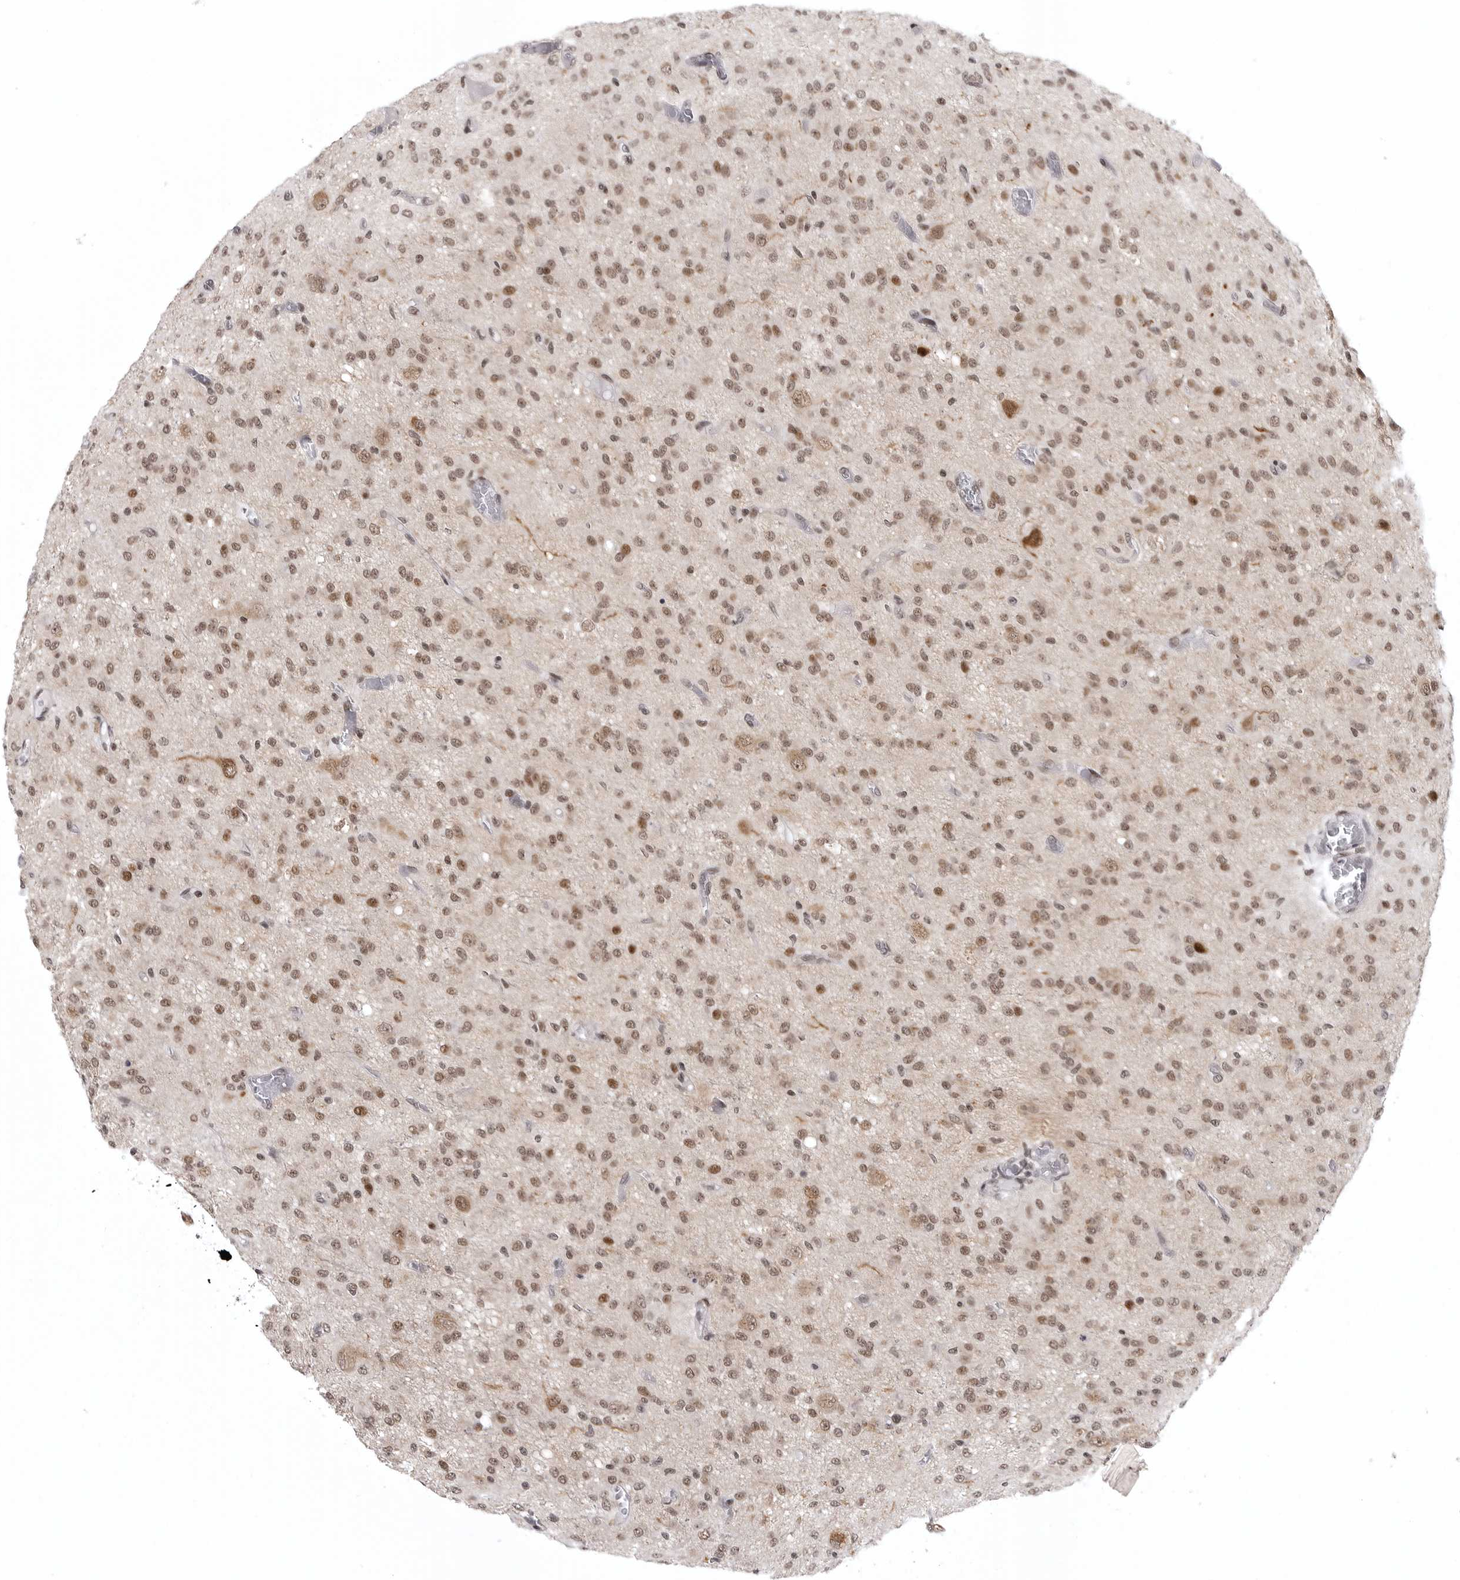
{"staining": {"intensity": "moderate", "quantity": ">75%", "location": "nuclear"}, "tissue": "glioma", "cell_type": "Tumor cells", "image_type": "cancer", "snomed": [{"axis": "morphology", "description": "Glioma, malignant, High grade"}, {"axis": "topography", "description": "Brain"}], "caption": "Glioma stained with immunohistochemistry displays moderate nuclear staining in about >75% of tumor cells.", "gene": "PRDM10", "patient": {"sex": "female", "age": 59}}